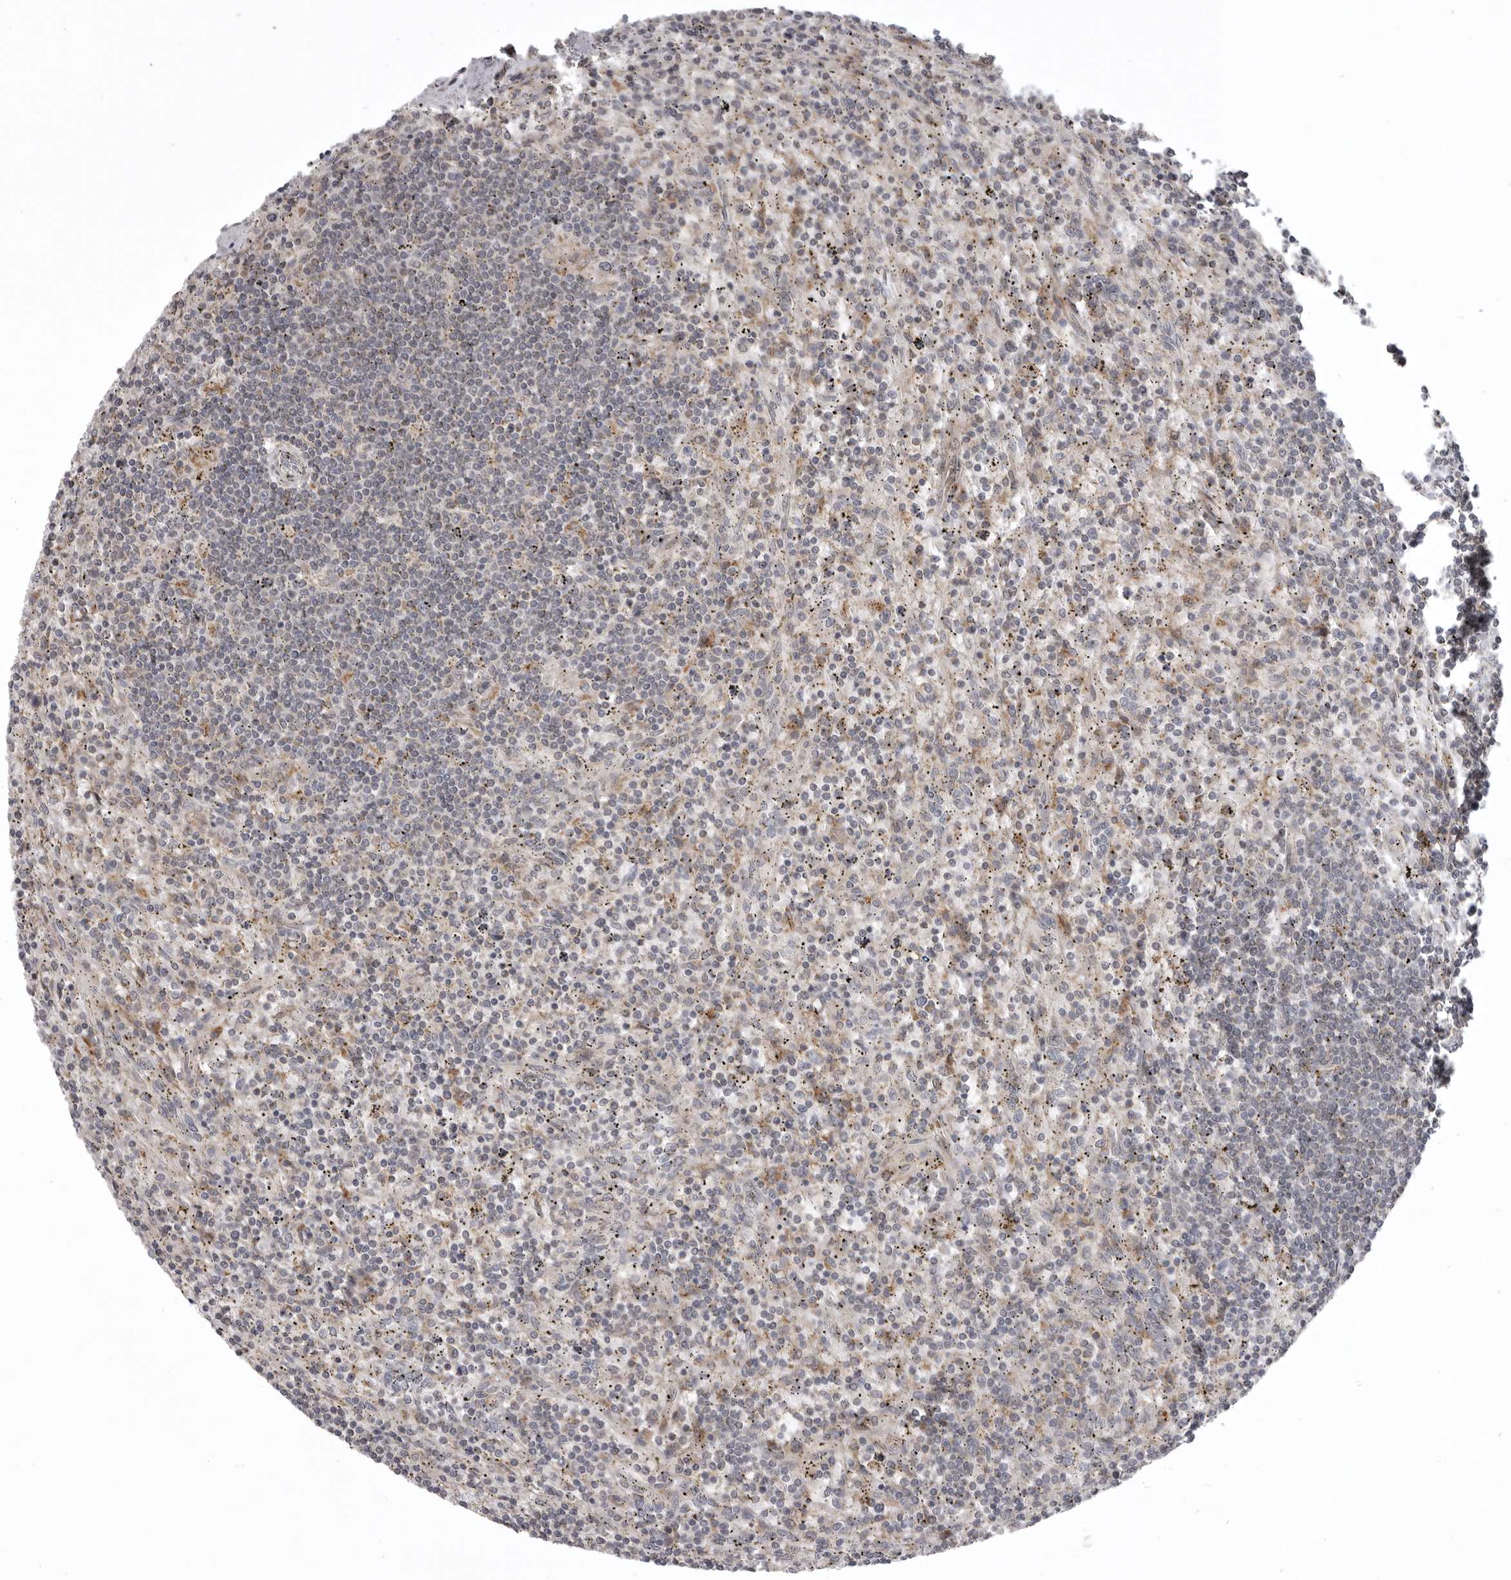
{"staining": {"intensity": "negative", "quantity": "none", "location": "none"}, "tissue": "lymphoma", "cell_type": "Tumor cells", "image_type": "cancer", "snomed": [{"axis": "morphology", "description": "Malignant lymphoma, non-Hodgkin's type, Low grade"}, {"axis": "topography", "description": "Spleen"}], "caption": "Tumor cells show no significant staining in low-grade malignant lymphoma, non-Hodgkin's type.", "gene": "C1orf109", "patient": {"sex": "male", "age": 76}}